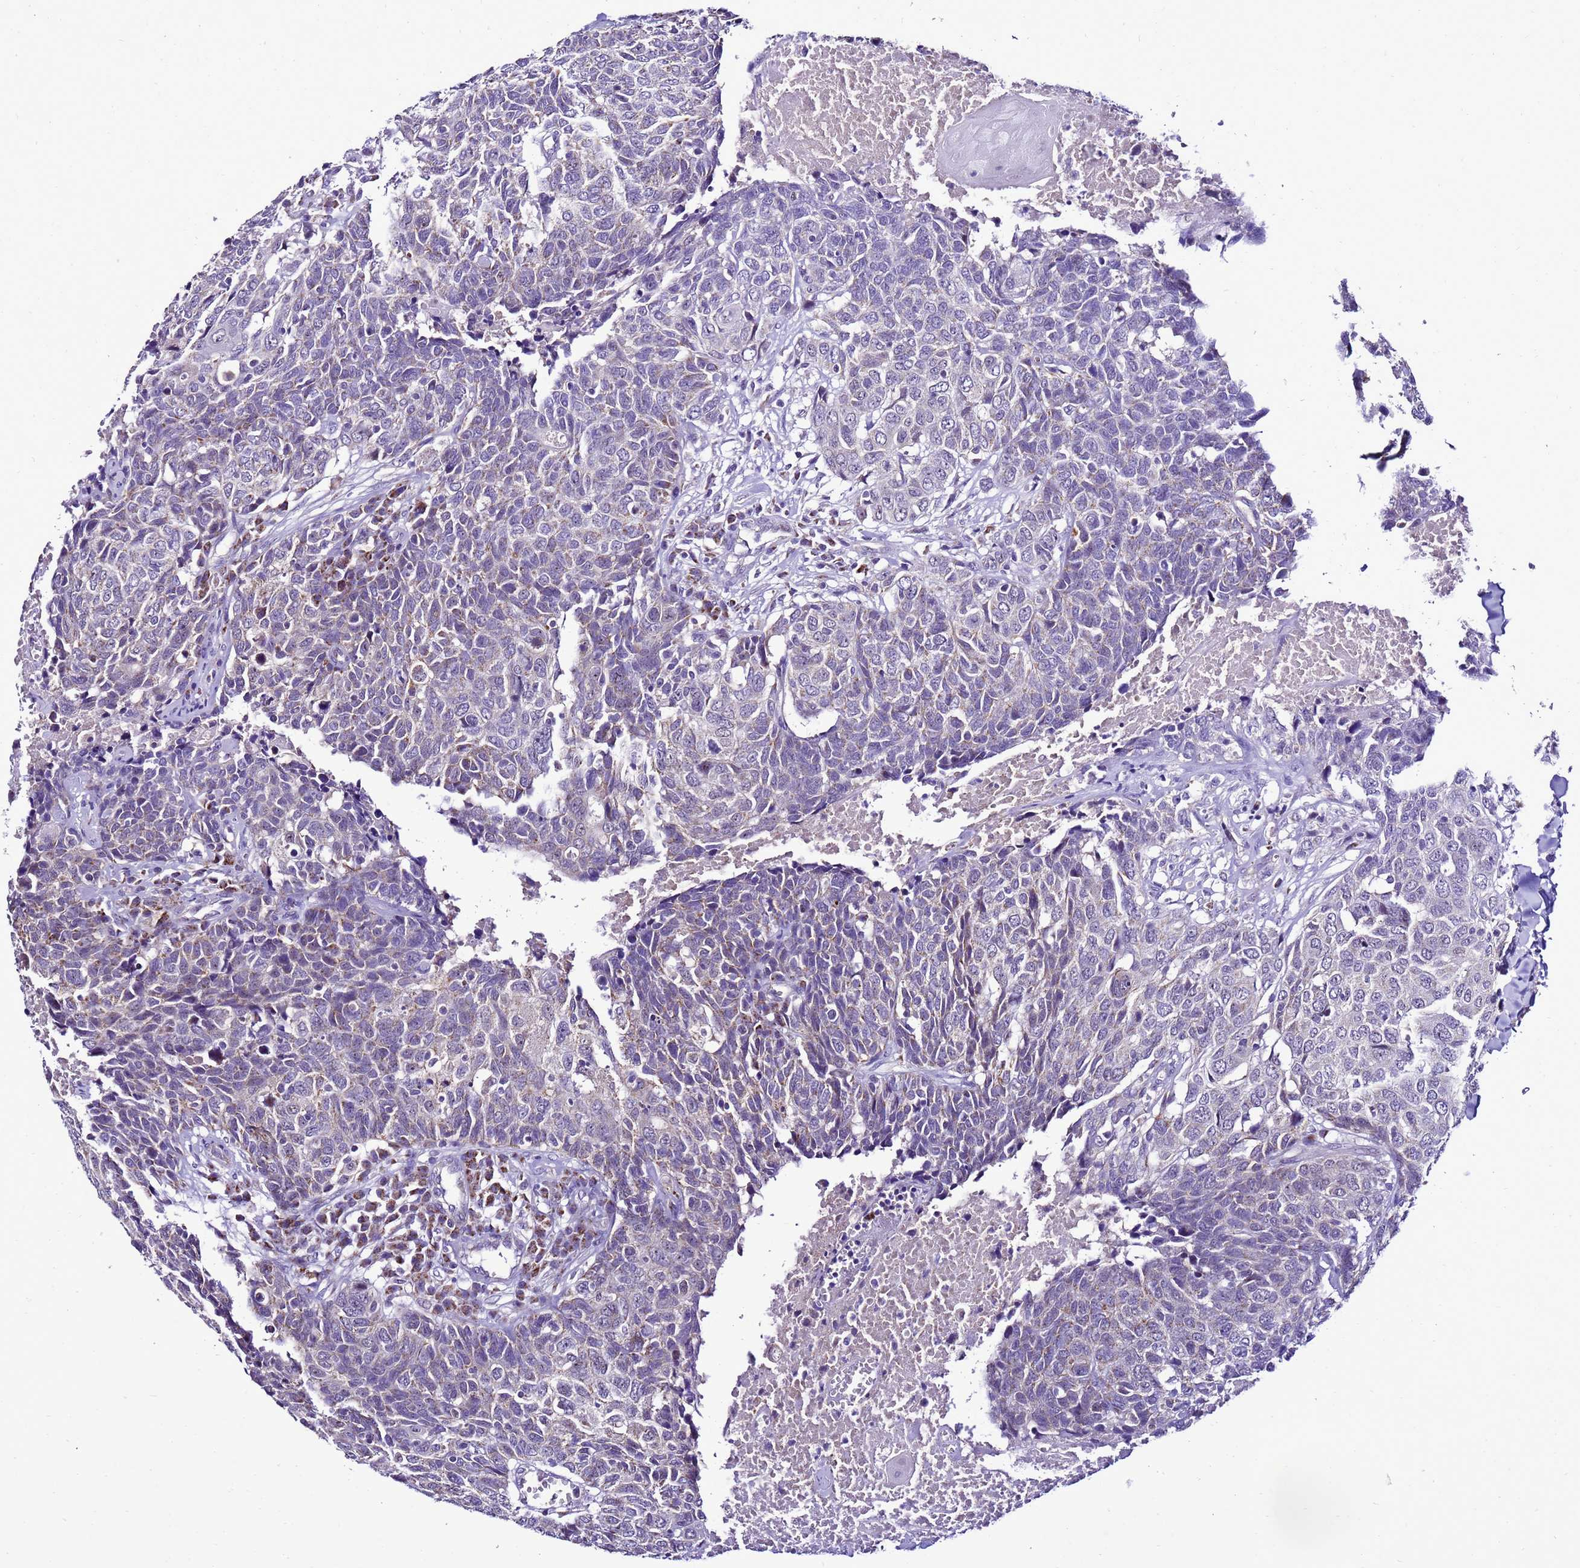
{"staining": {"intensity": "negative", "quantity": "none", "location": "none"}, "tissue": "head and neck cancer", "cell_type": "Tumor cells", "image_type": "cancer", "snomed": [{"axis": "morphology", "description": "Squamous cell carcinoma, NOS"}, {"axis": "topography", "description": "Head-Neck"}], "caption": "IHC image of head and neck squamous cell carcinoma stained for a protein (brown), which displays no staining in tumor cells. (DAB (3,3'-diaminobenzidine) immunohistochemistry, high magnification).", "gene": "DPH6", "patient": {"sex": "male", "age": 66}}